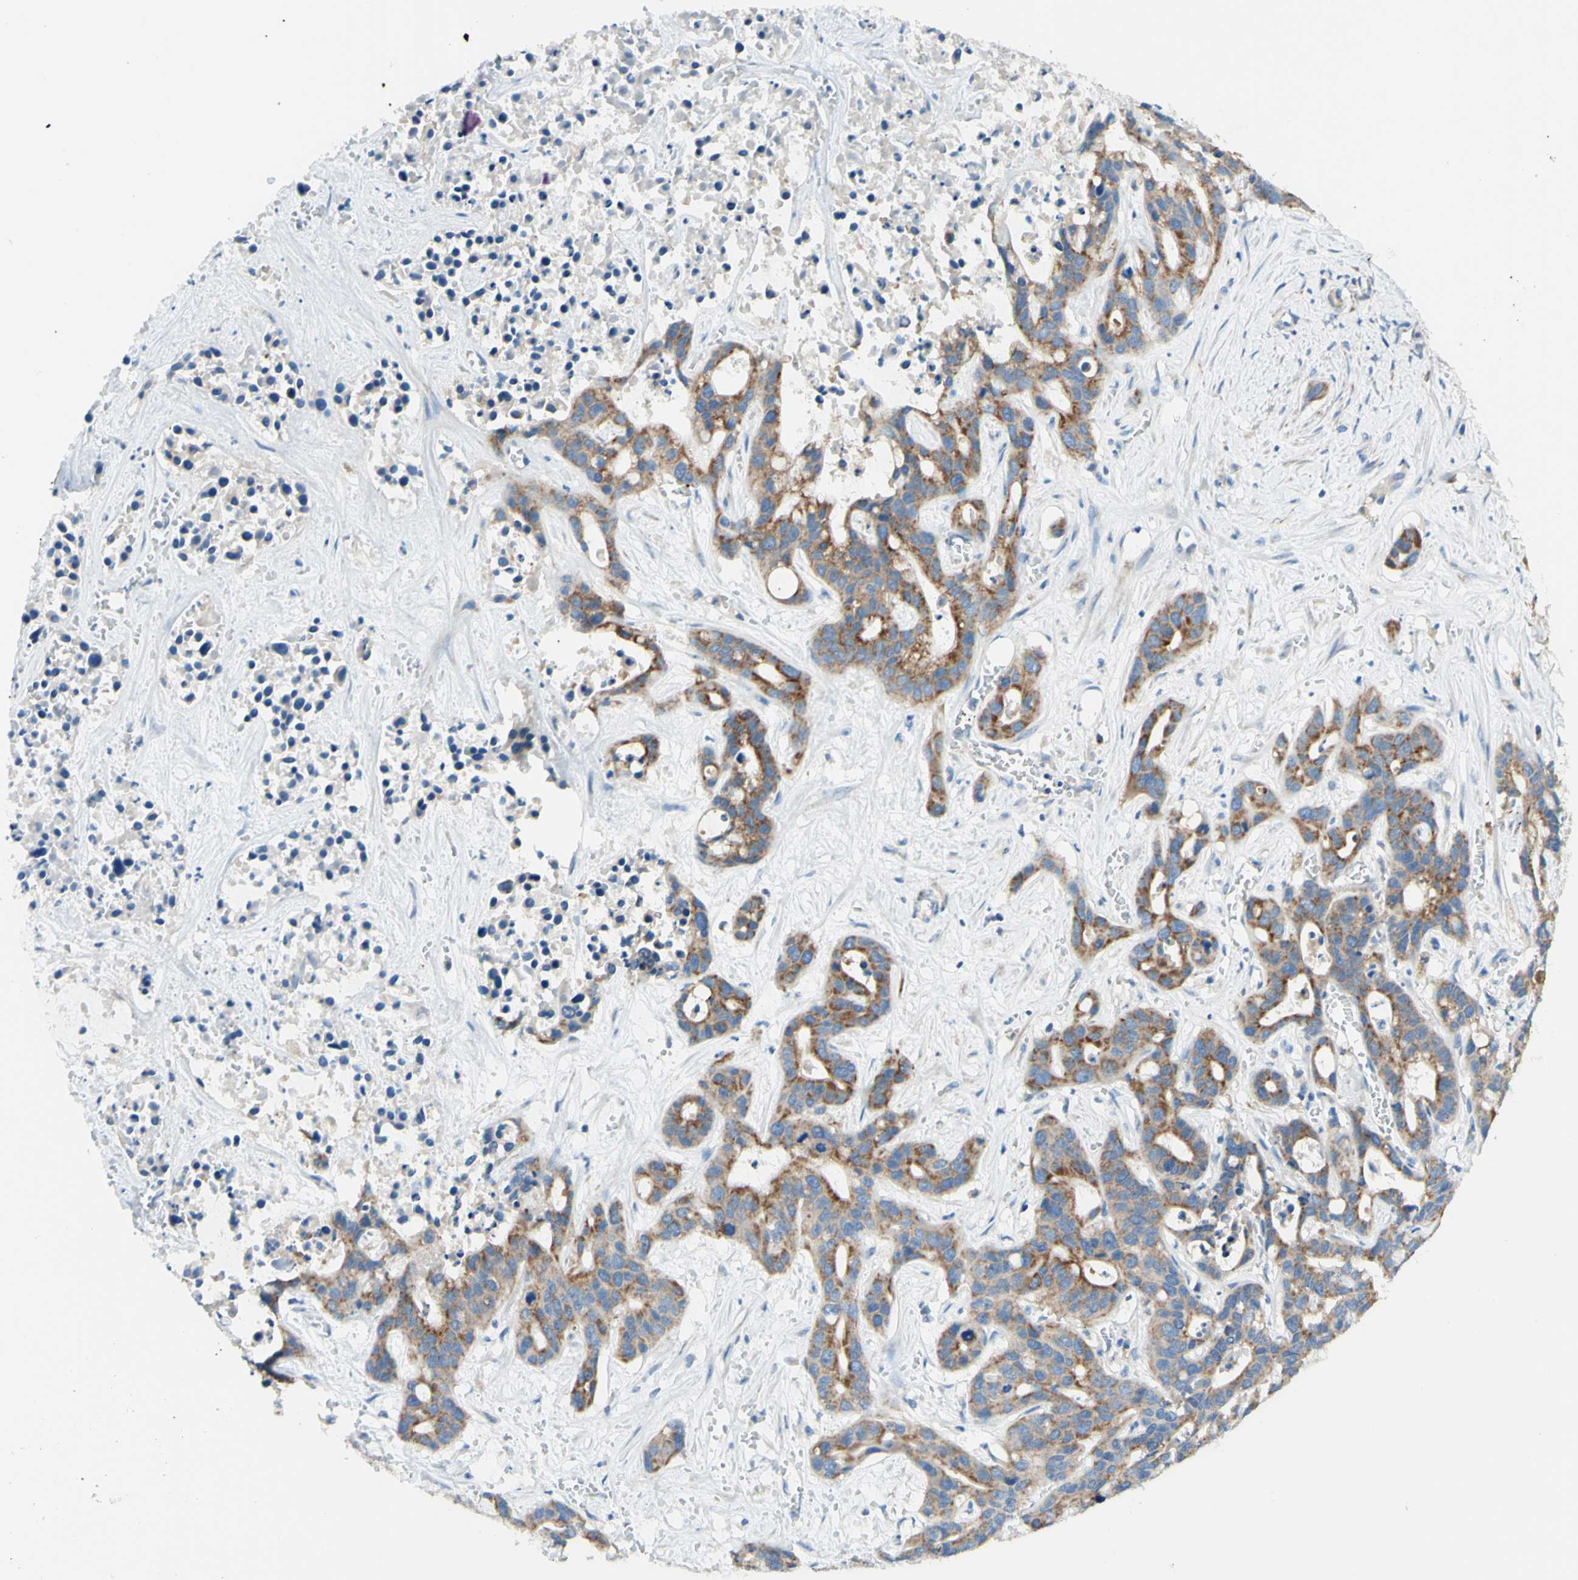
{"staining": {"intensity": "moderate", "quantity": ">75%", "location": "cytoplasmic/membranous"}, "tissue": "liver cancer", "cell_type": "Tumor cells", "image_type": "cancer", "snomed": [{"axis": "morphology", "description": "Cholangiocarcinoma"}, {"axis": "topography", "description": "Liver"}], "caption": "IHC staining of liver cancer (cholangiocarcinoma), which reveals medium levels of moderate cytoplasmic/membranous positivity in approximately >75% of tumor cells indicating moderate cytoplasmic/membranous protein expression. The staining was performed using DAB (3,3'-diaminobenzidine) (brown) for protein detection and nuclei were counterstained in hematoxylin (blue).", "gene": "ARMC10", "patient": {"sex": "female", "age": 65}}